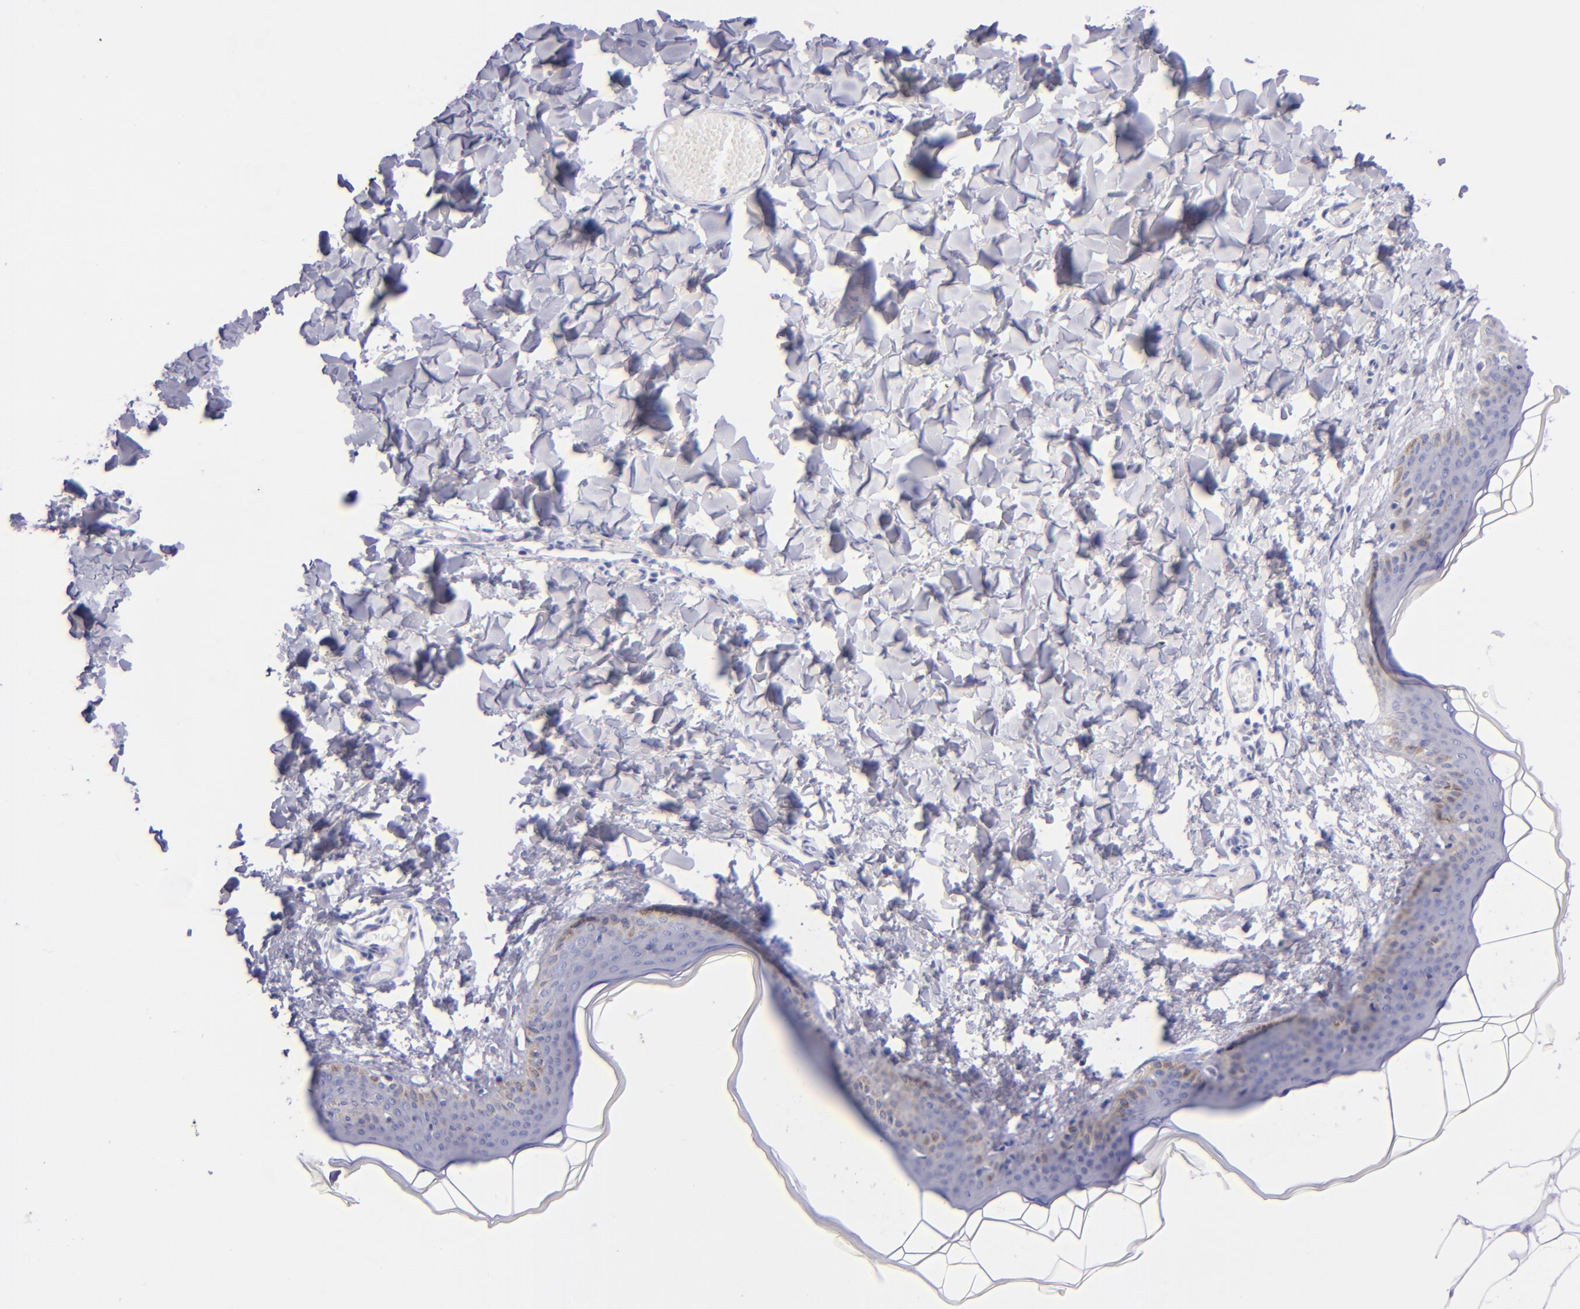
{"staining": {"intensity": "negative", "quantity": "none", "location": "none"}, "tissue": "skin", "cell_type": "Fibroblasts", "image_type": "normal", "snomed": [{"axis": "morphology", "description": "Normal tissue, NOS"}, {"axis": "topography", "description": "Skin"}], "caption": "Image shows no protein expression in fibroblasts of normal skin. The staining was performed using DAB to visualize the protein expression in brown, while the nuclei were stained in blue with hematoxylin (Magnification: 20x).", "gene": "SFTPB", "patient": {"sex": "female", "age": 17}}